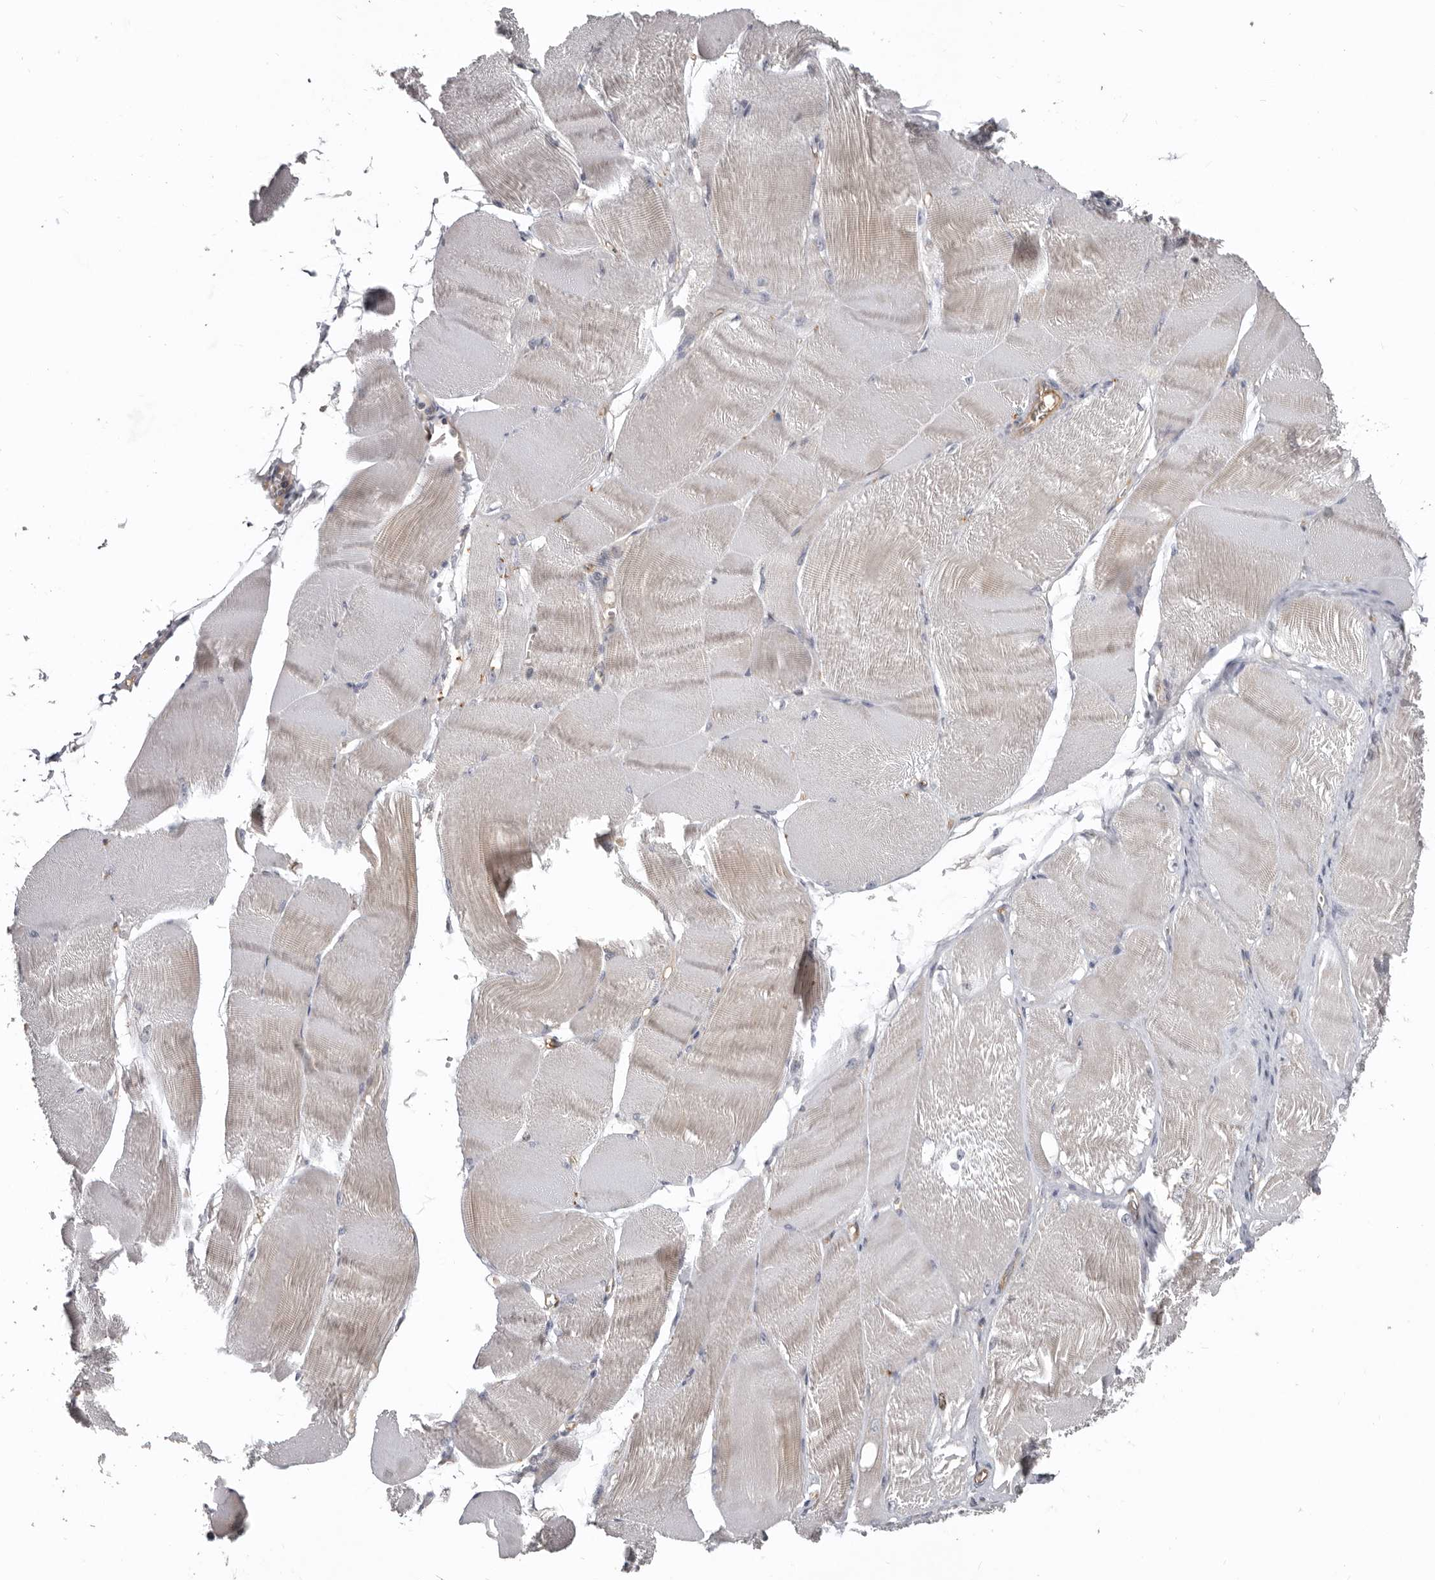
{"staining": {"intensity": "weak", "quantity": "<25%", "location": "cytoplasmic/membranous"}, "tissue": "skeletal muscle", "cell_type": "Myocytes", "image_type": "normal", "snomed": [{"axis": "morphology", "description": "Normal tissue, NOS"}, {"axis": "morphology", "description": "Basal cell carcinoma"}, {"axis": "topography", "description": "Skeletal muscle"}], "caption": "Histopathology image shows no protein expression in myocytes of benign skeletal muscle.", "gene": "CDCA8", "patient": {"sex": "female", "age": 64}}